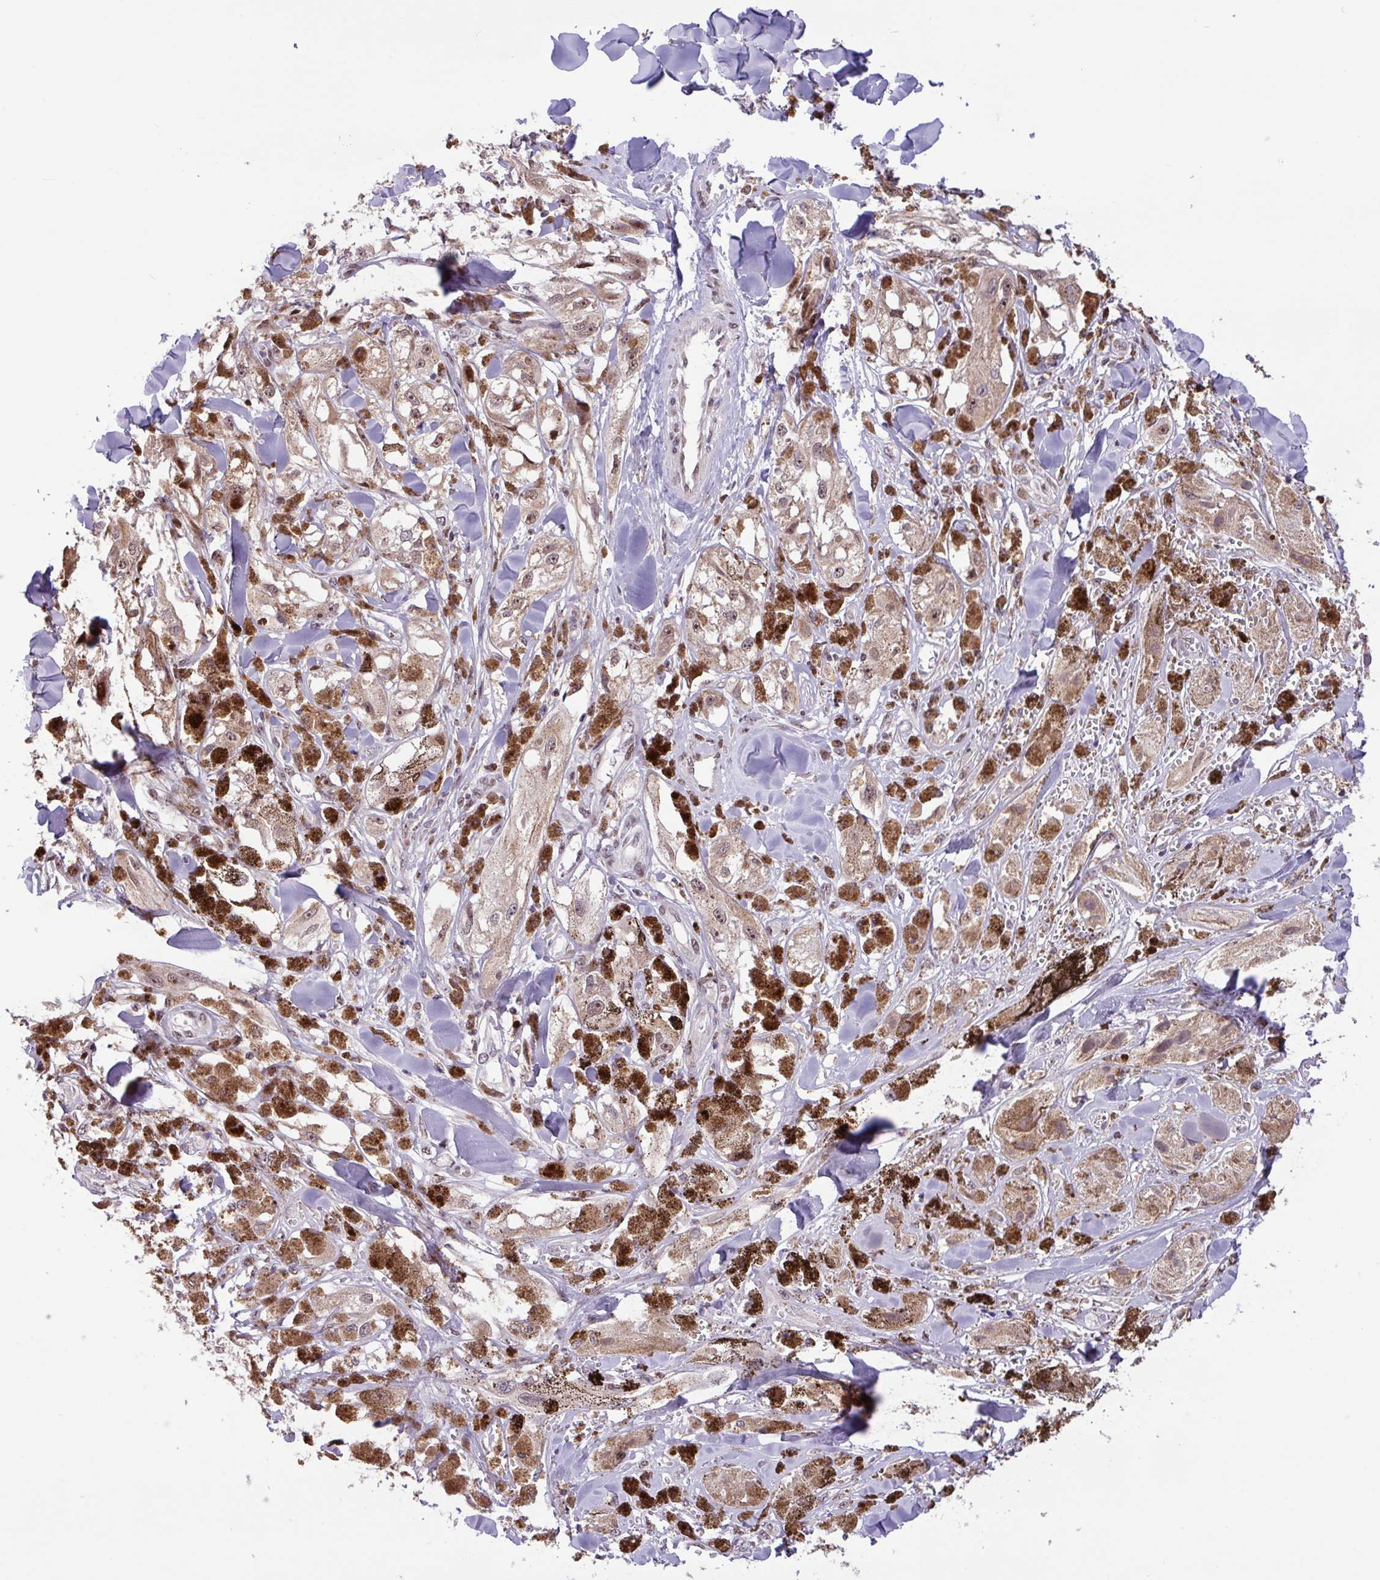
{"staining": {"intensity": "moderate", "quantity": ">75%", "location": "cytoplasmic/membranous,nuclear"}, "tissue": "melanoma", "cell_type": "Tumor cells", "image_type": "cancer", "snomed": [{"axis": "morphology", "description": "Malignant melanoma, NOS"}, {"axis": "topography", "description": "Skin"}], "caption": "A histopathology image of human melanoma stained for a protein reveals moderate cytoplasmic/membranous and nuclear brown staining in tumor cells.", "gene": "BRD3", "patient": {"sex": "male", "age": 88}}